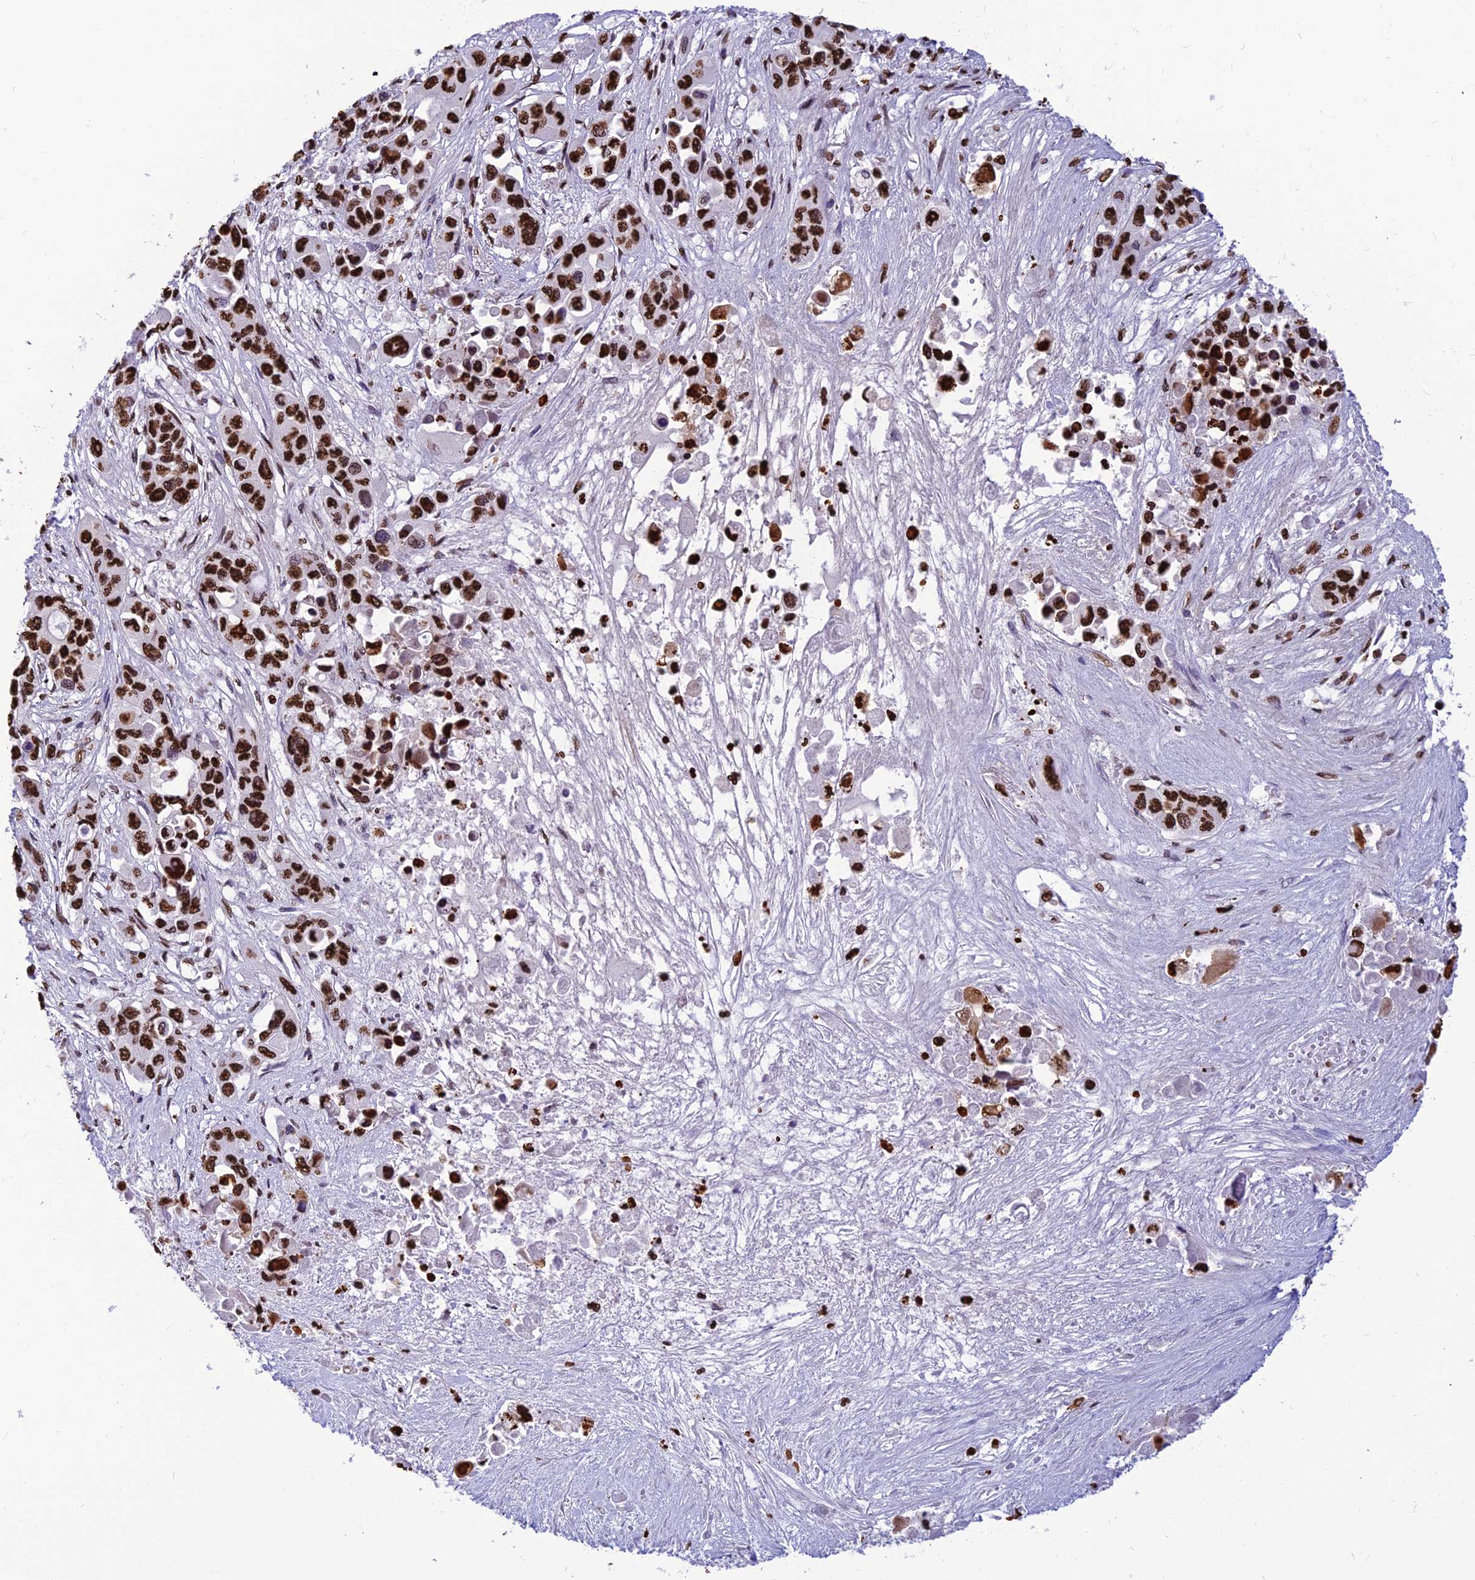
{"staining": {"intensity": "strong", "quantity": ">75%", "location": "nuclear"}, "tissue": "pancreatic cancer", "cell_type": "Tumor cells", "image_type": "cancer", "snomed": [{"axis": "morphology", "description": "Adenocarcinoma, NOS"}, {"axis": "topography", "description": "Pancreas"}], "caption": "This is a micrograph of immunohistochemistry staining of adenocarcinoma (pancreatic), which shows strong positivity in the nuclear of tumor cells.", "gene": "AKAP17A", "patient": {"sex": "male", "age": 92}}